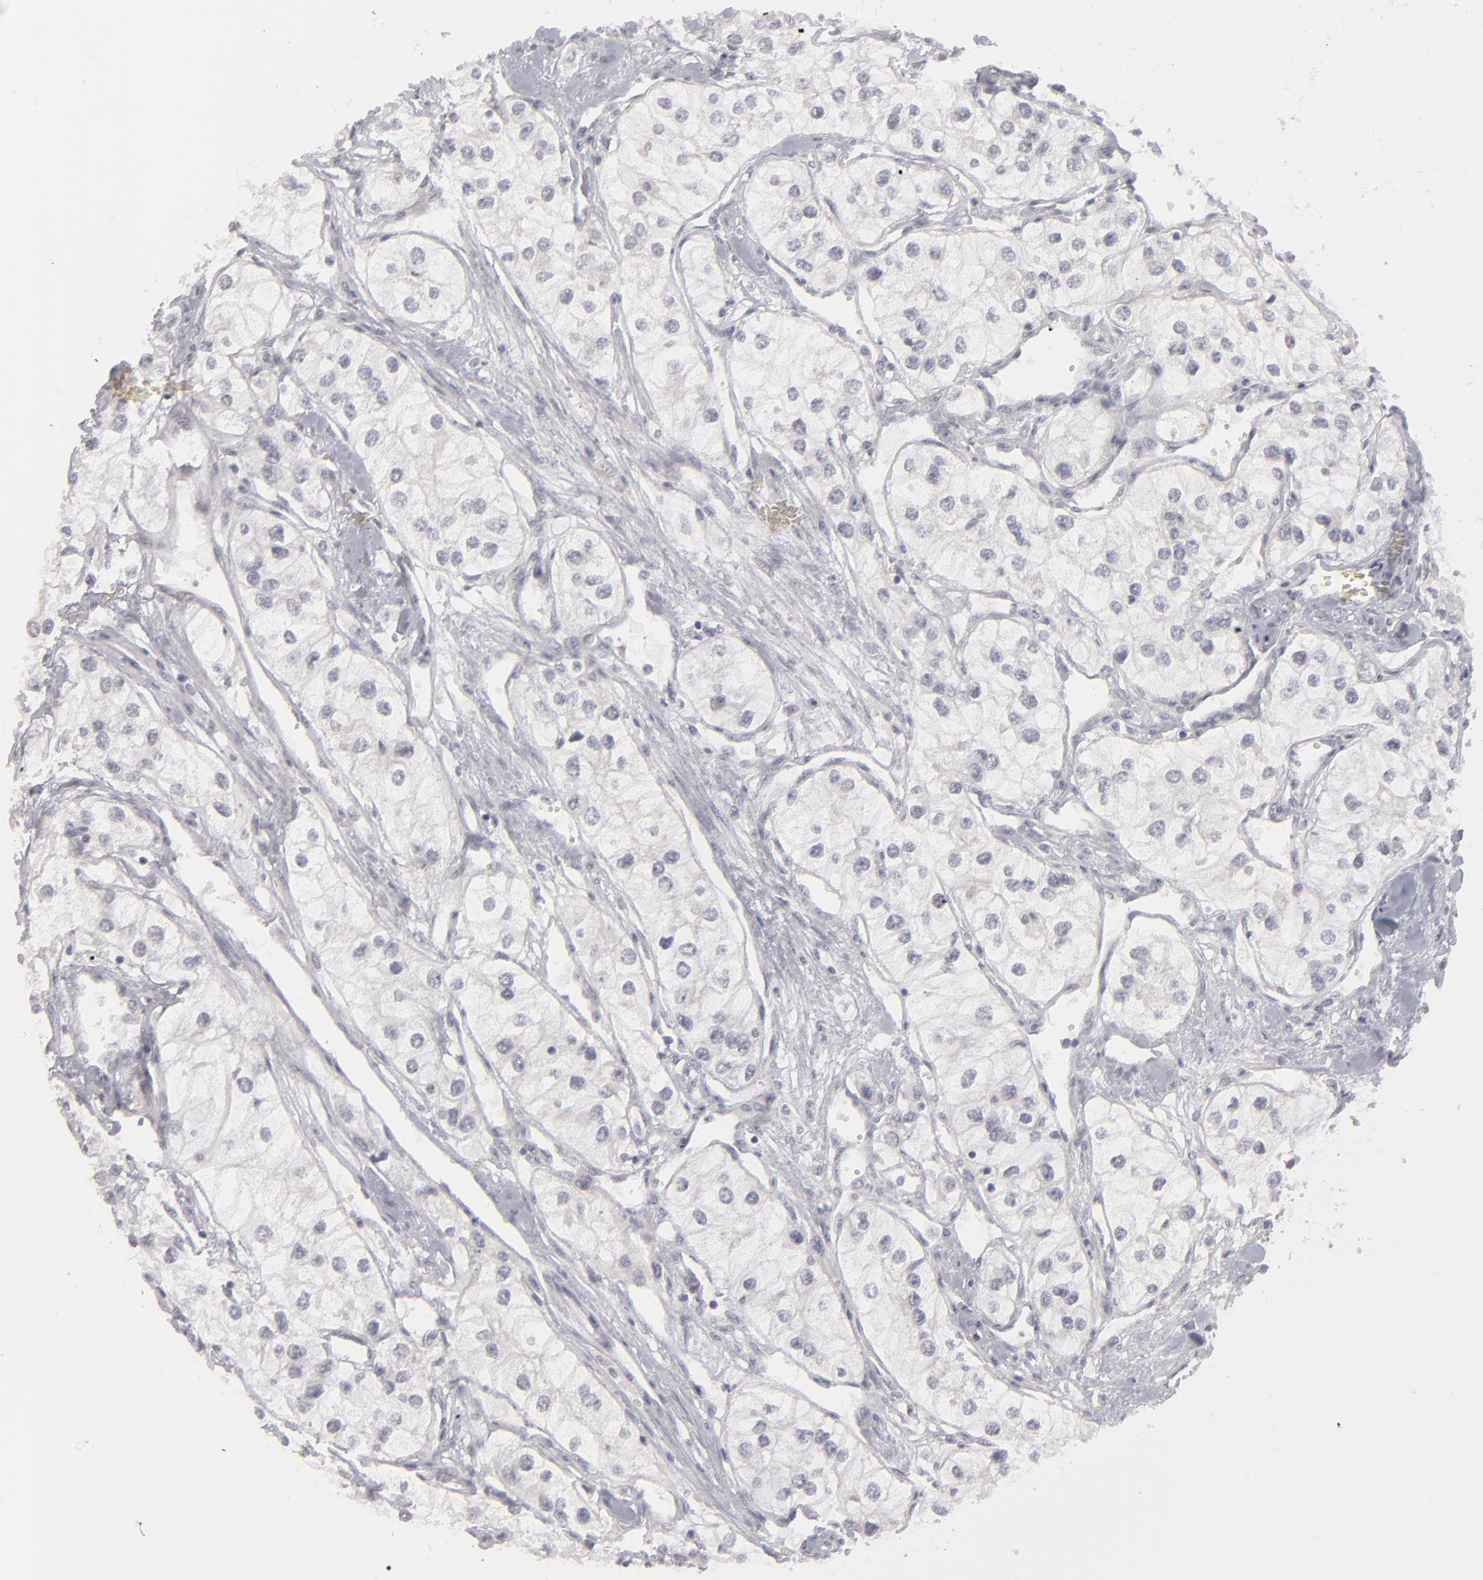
{"staining": {"intensity": "negative", "quantity": "none", "location": "none"}, "tissue": "renal cancer", "cell_type": "Tumor cells", "image_type": "cancer", "snomed": [{"axis": "morphology", "description": "Adenocarcinoma, NOS"}, {"axis": "topography", "description": "Kidney"}], "caption": "Photomicrograph shows no protein expression in tumor cells of renal adenocarcinoma tissue.", "gene": "KIAA1210", "patient": {"sex": "male", "age": 57}}